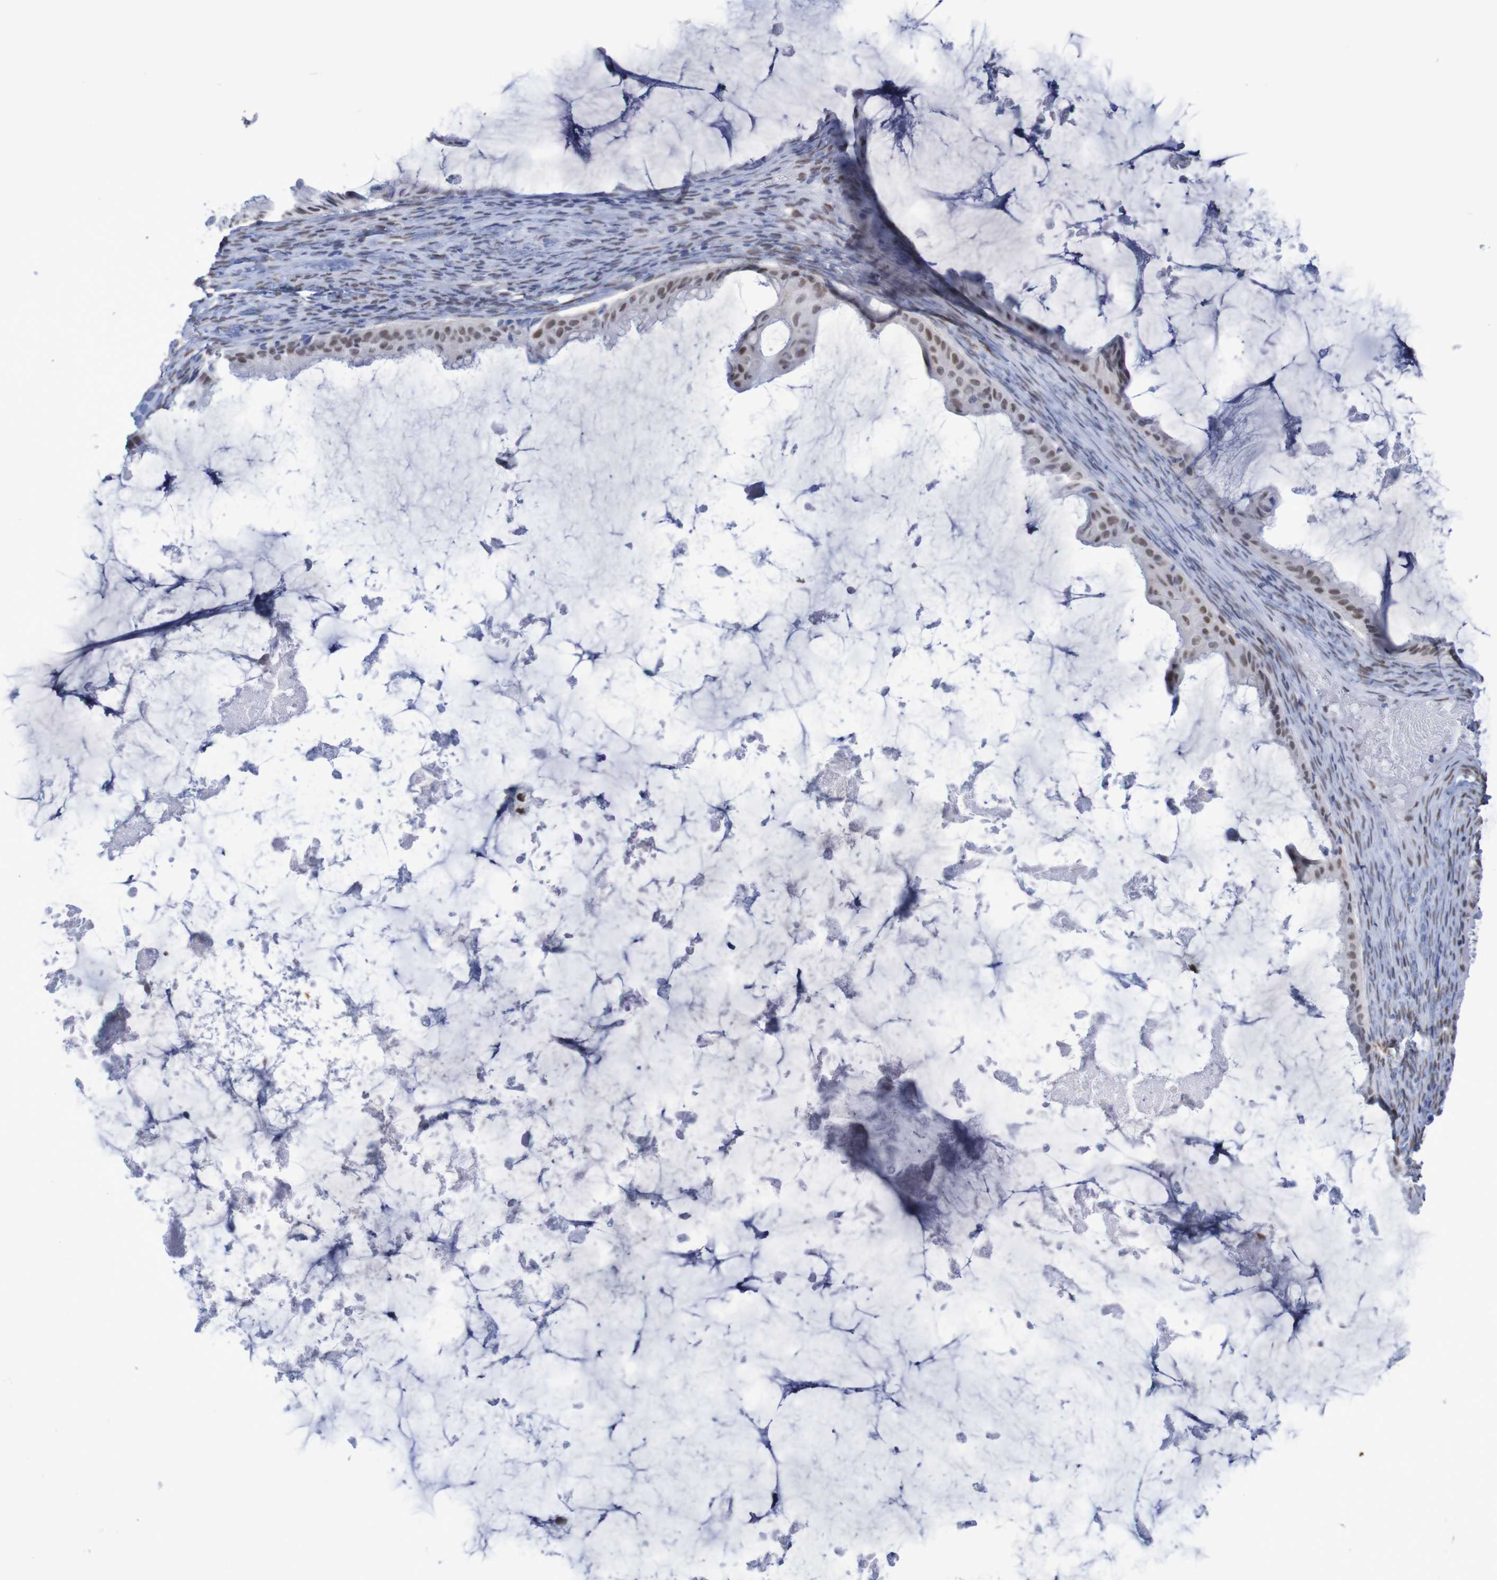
{"staining": {"intensity": "moderate", "quantity": ">75%", "location": "nuclear"}, "tissue": "ovarian cancer", "cell_type": "Tumor cells", "image_type": "cancer", "snomed": [{"axis": "morphology", "description": "Cystadenocarcinoma, mucinous, NOS"}, {"axis": "topography", "description": "Ovary"}], "caption": "Moderate nuclear protein expression is identified in approximately >75% of tumor cells in ovarian cancer. (Brightfield microscopy of DAB IHC at high magnification).", "gene": "MRTFB", "patient": {"sex": "female", "age": 61}}